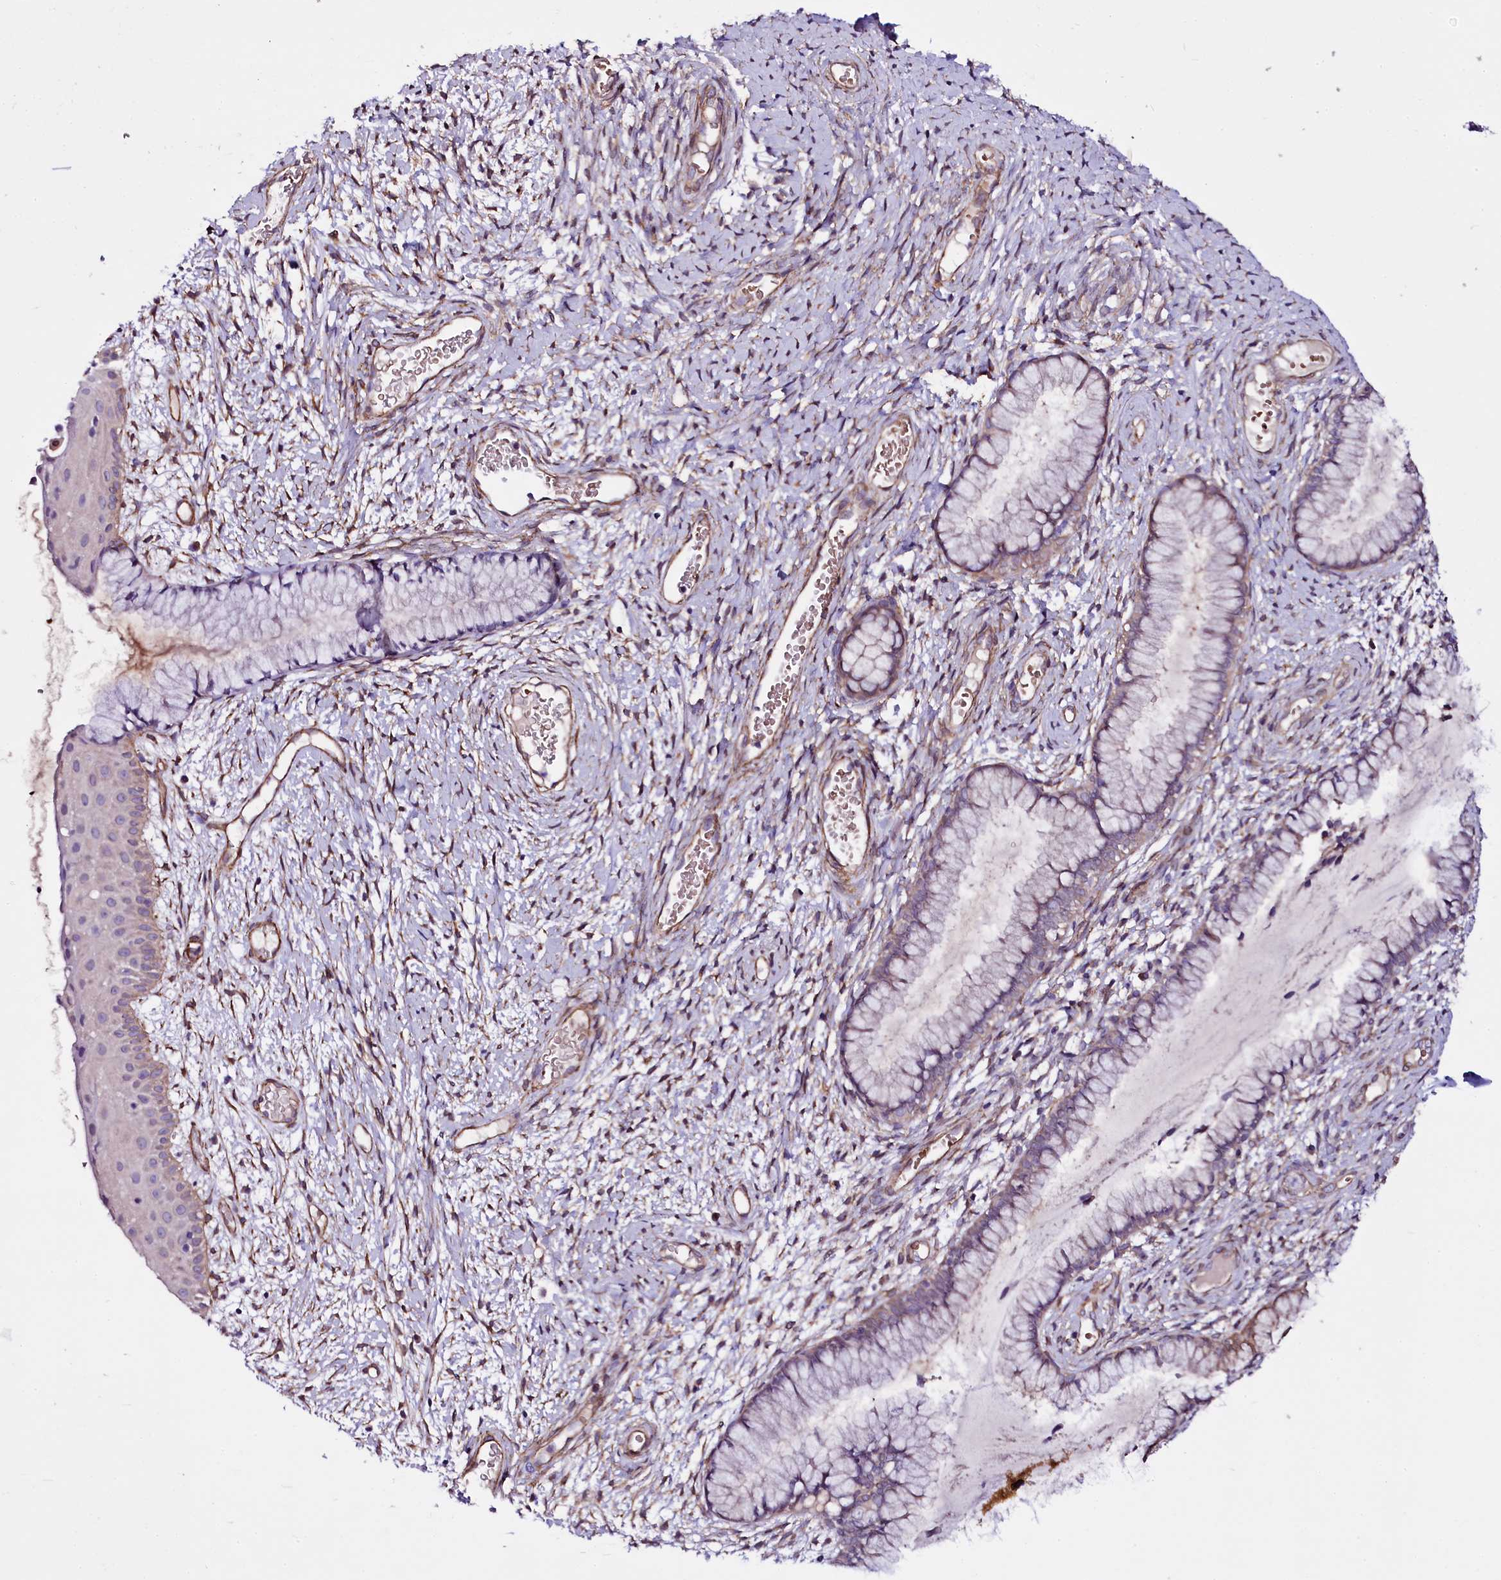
{"staining": {"intensity": "negative", "quantity": "none", "location": "none"}, "tissue": "cervix", "cell_type": "Glandular cells", "image_type": "normal", "snomed": [{"axis": "morphology", "description": "Normal tissue, NOS"}, {"axis": "topography", "description": "Cervix"}], "caption": "DAB immunohistochemical staining of benign human cervix demonstrates no significant expression in glandular cells. (DAB (3,3'-diaminobenzidine) IHC, high magnification).", "gene": "MEX3C", "patient": {"sex": "female", "age": 42}}